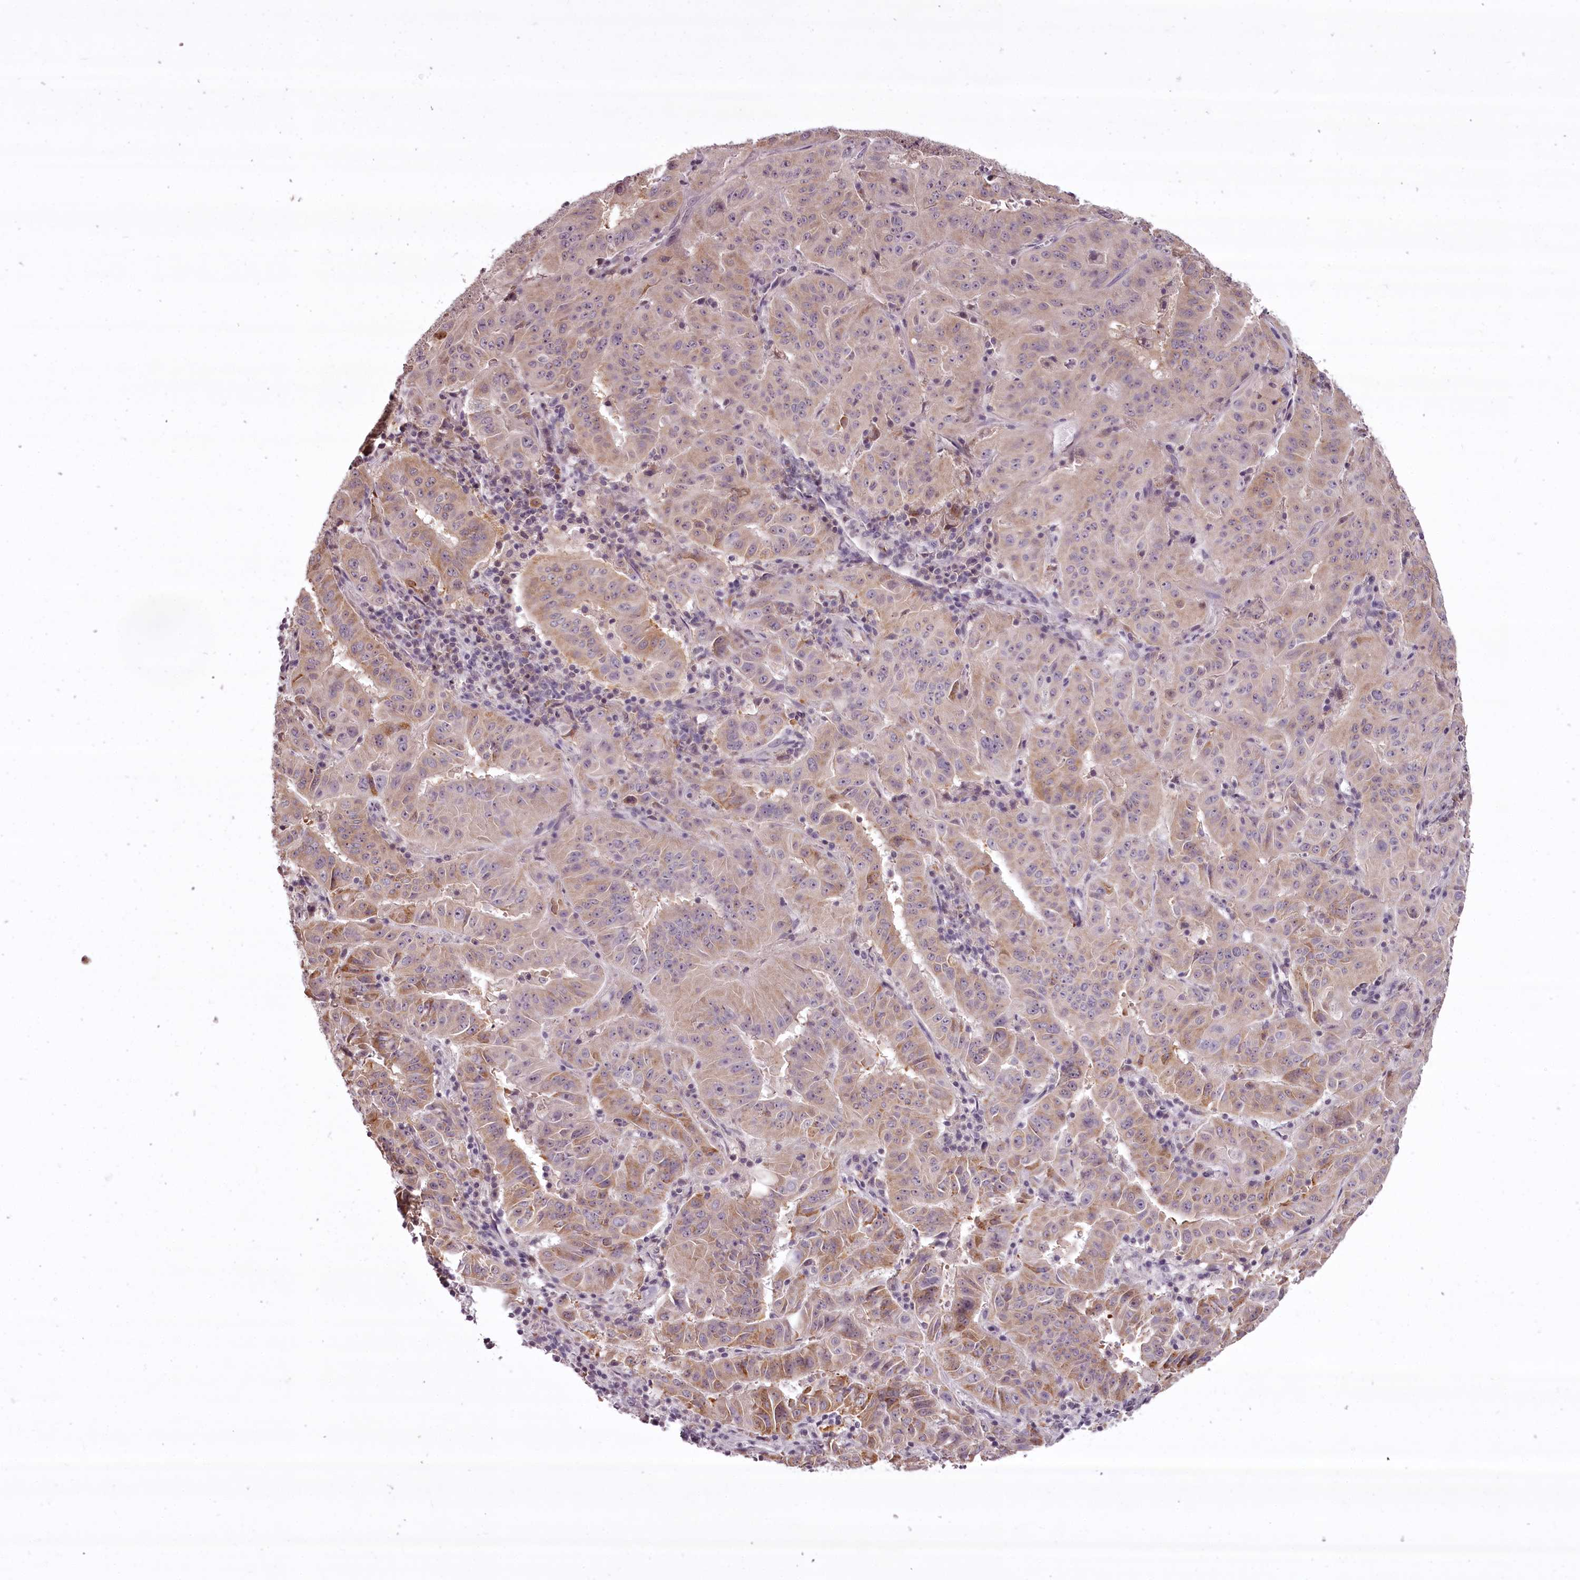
{"staining": {"intensity": "moderate", "quantity": "25%-75%", "location": "cytoplasmic/membranous"}, "tissue": "pancreatic cancer", "cell_type": "Tumor cells", "image_type": "cancer", "snomed": [{"axis": "morphology", "description": "Adenocarcinoma, NOS"}, {"axis": "topography", "description": "Pancreas"}], "caption": "IHC histopathology image of neoplastic tissue: human pancreatic adenocarcinoma stained using immunohistochemistry (IHC) shows medium levels of moderate protein expression localized specifically in the cytoplasmic/membranous of tumor cells, appearing as a cytoplasmic/membranous brown color.", "gene": "CCDC92", "patient": {"sex": "male", "age": 63}}